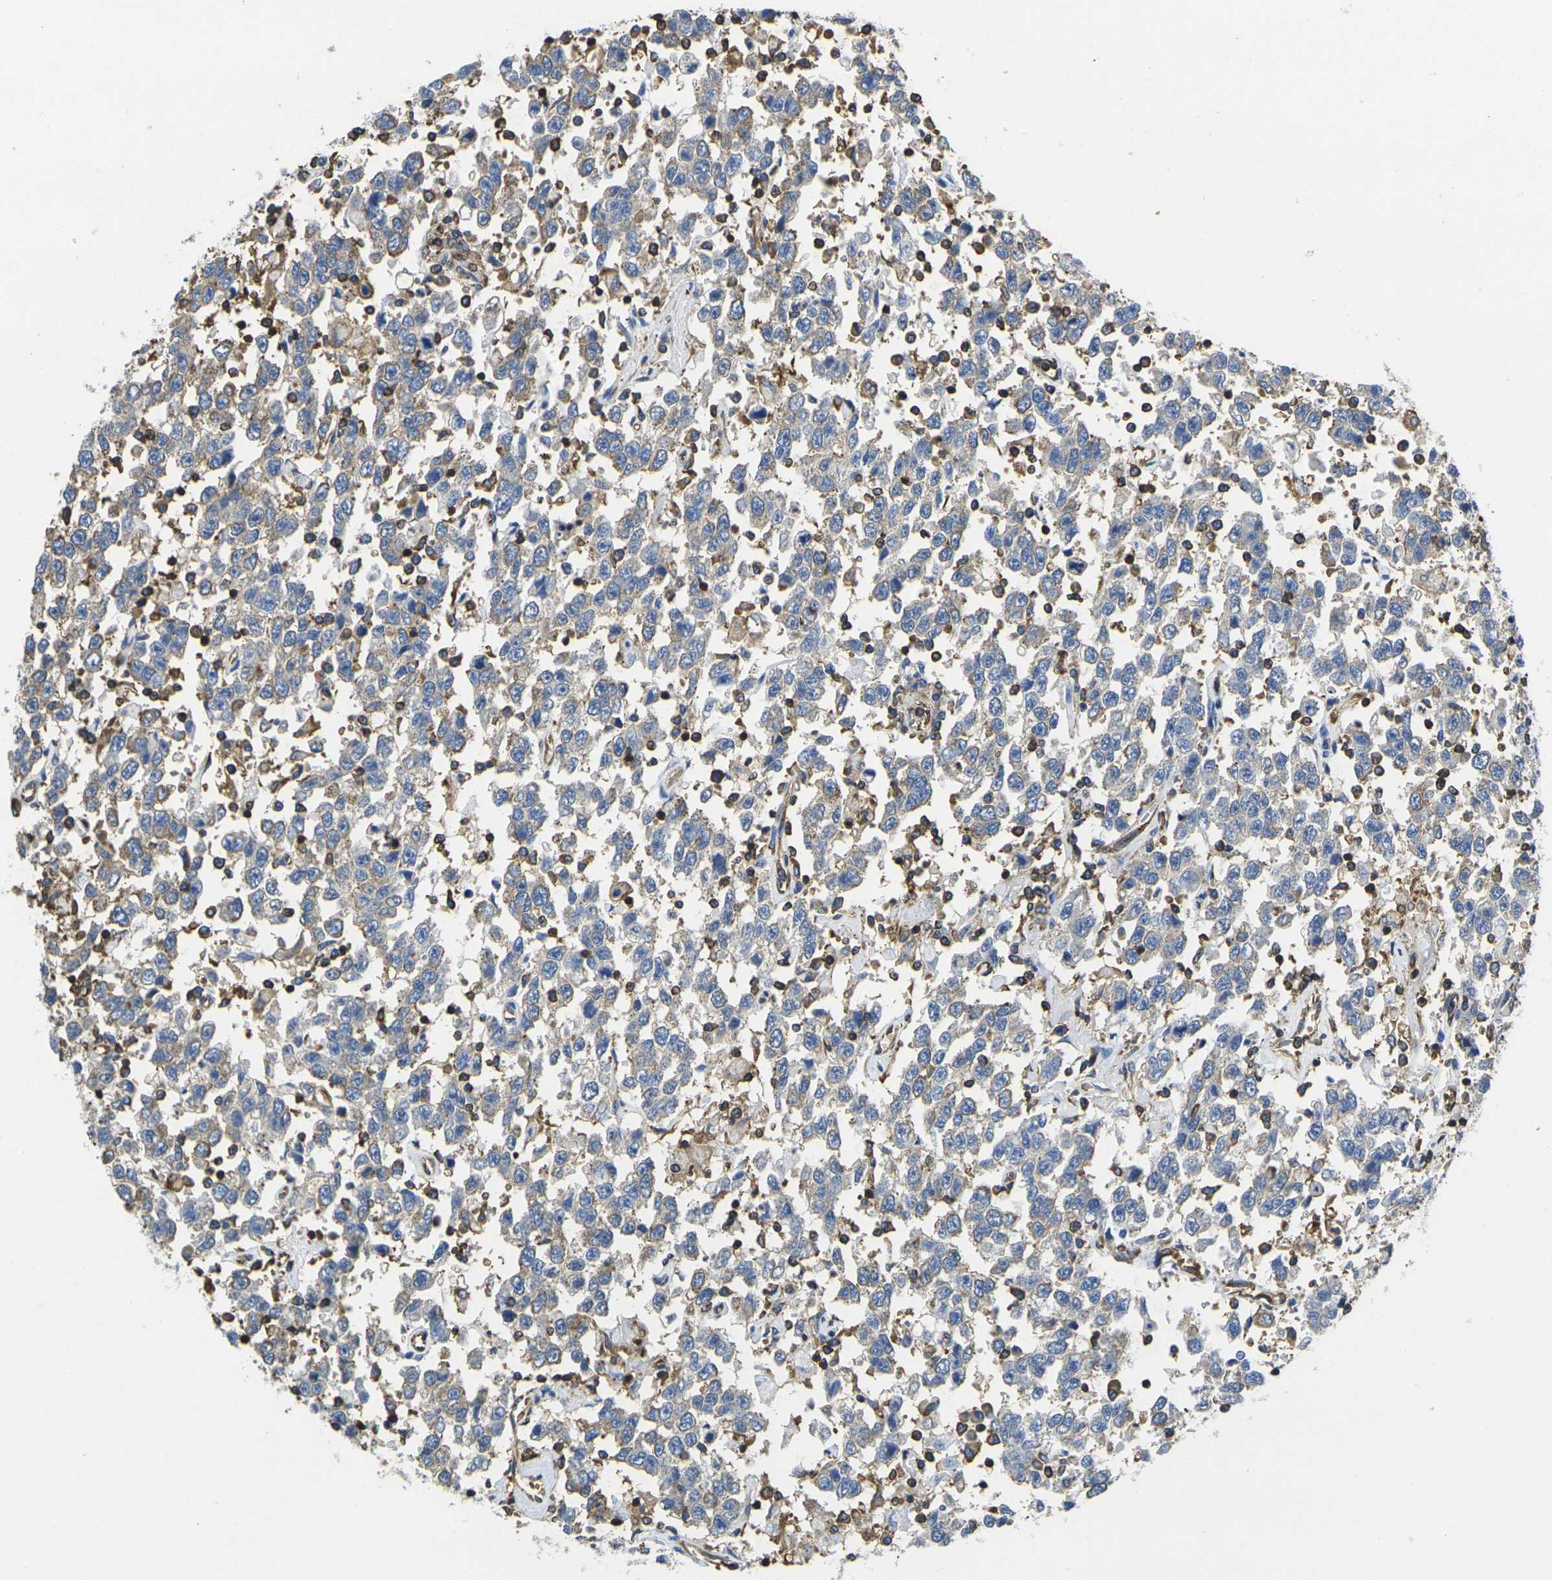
{"staining": {"intensity": "weak", "quantity": "<25%", "location": "cytoplasmic/membranous"}, "tissue": "testis cancer", "cell_type": "Tumor cells", "image_type": "cancer", "snomed": [{"axis": "morphology", "description": "Seminoma, NOS"}, {"axis": "topography", "description": "Testis"}], "caption": "Tumor cells are negative for brown protein staining in seminoma (testis).", "gene": "FAM110D", "patient": {"sex": "male", "age": 41}}